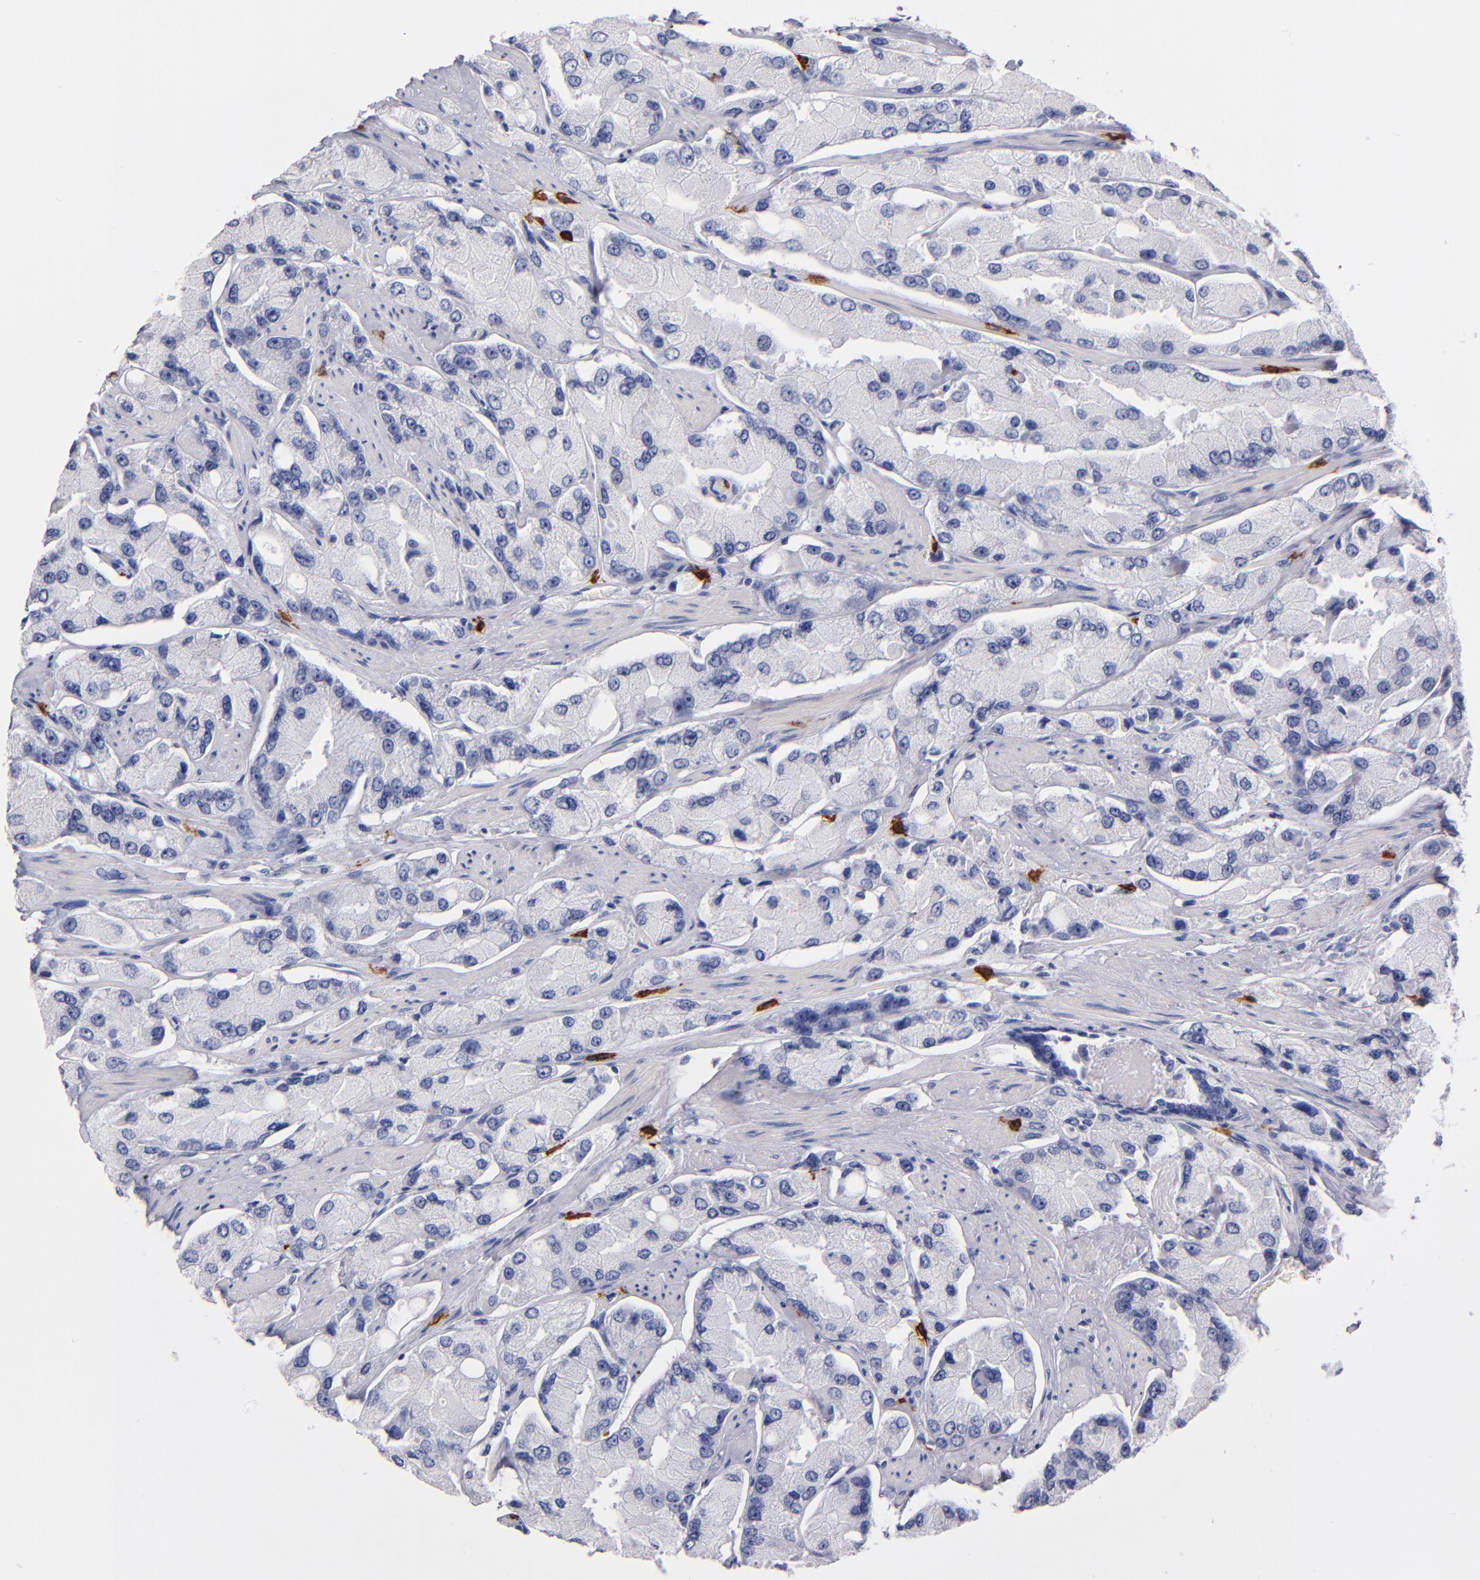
{"staining": {"intensity": "negative", "quantity": "none", "location": "none"}, "tissue": "prostate cancer", "cell_type": "Tumor cells", "image_type": "cancer", "snomed": [{"axis": "morphology", "description": "Adenocarcinoma, High grade"}, {"axis": "topography", "description": "Prostate"}], "caption": "Histopathology image shows no protein staining in tumor cells of prostate cancer (adenocarcinoma (high-grade)) tissue.", "gene": "KIT", "patient": {"sex": "male", "age": 58}}